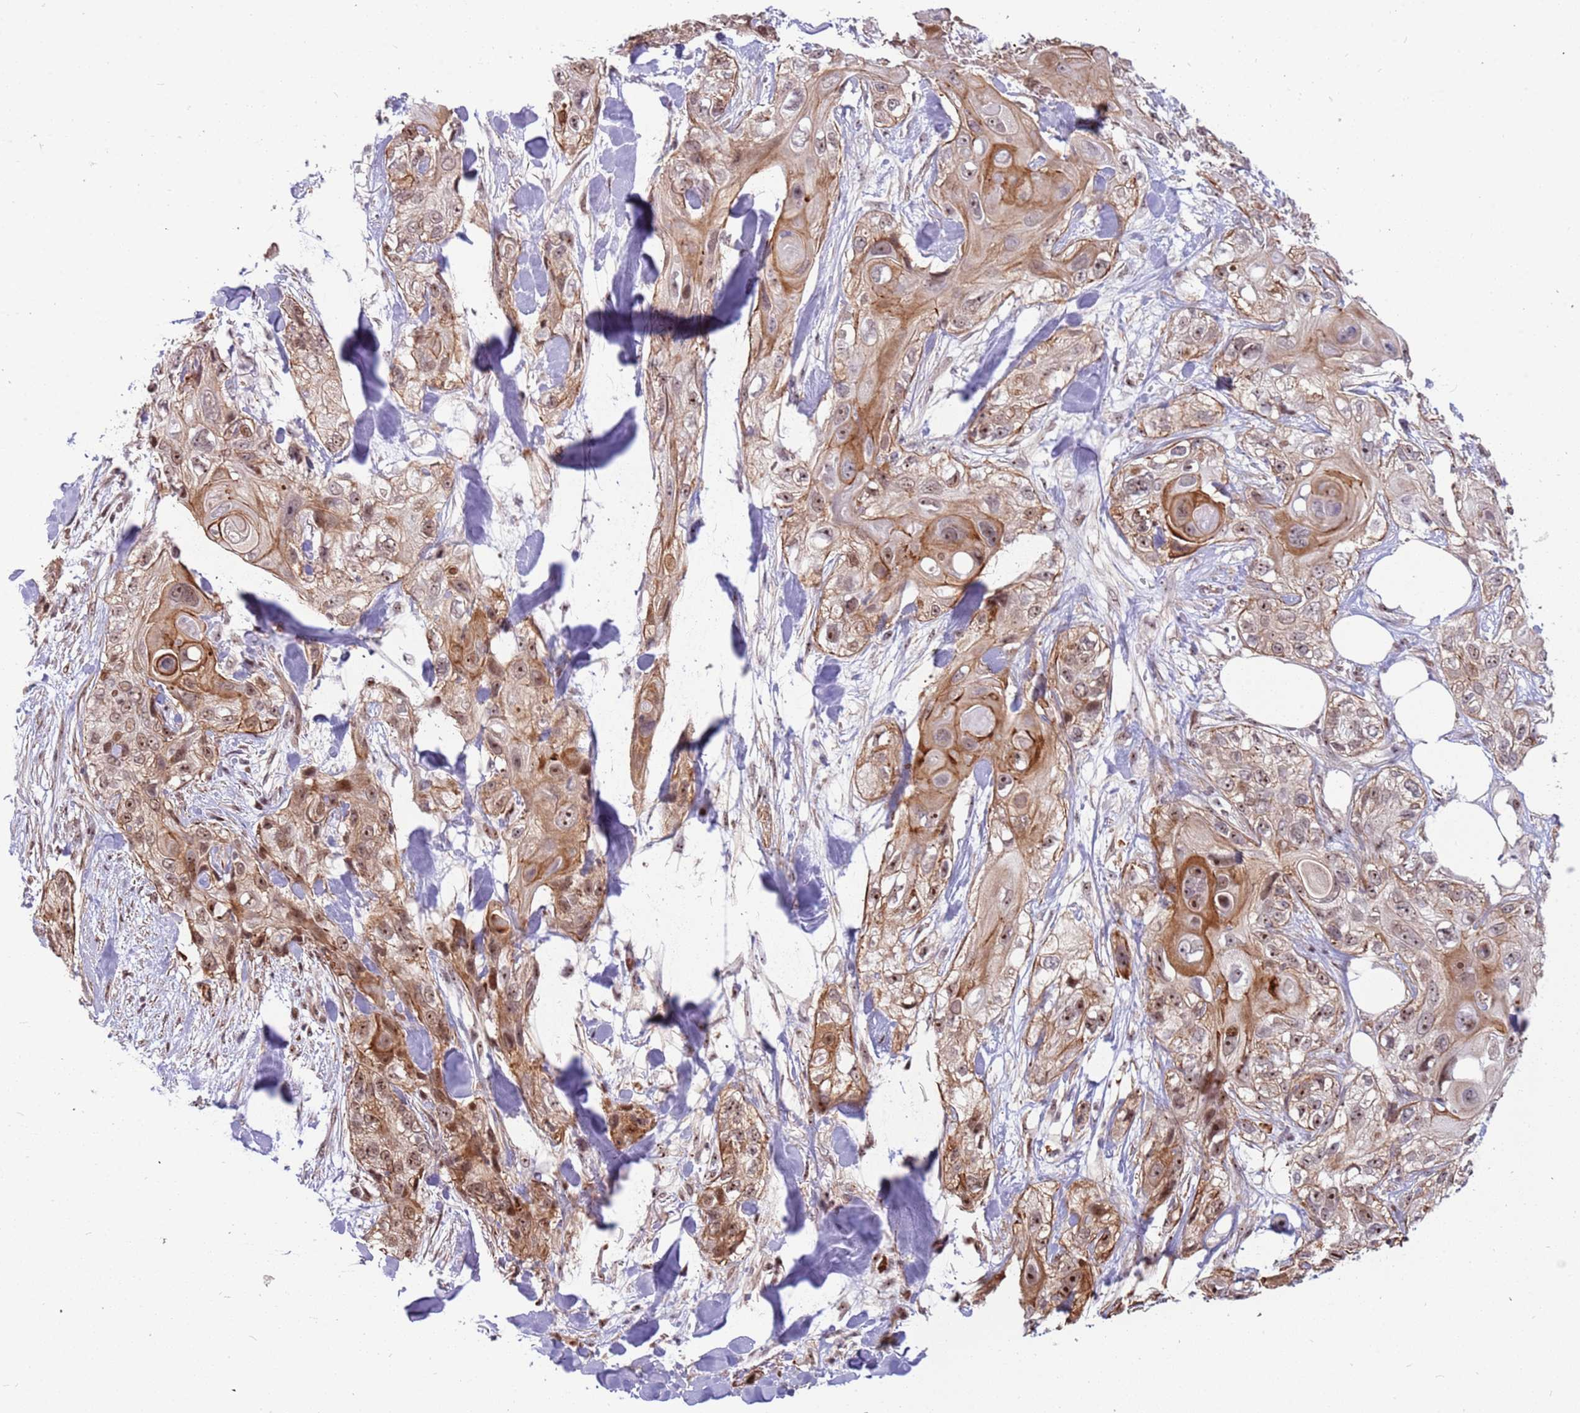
{"staining": {"intensity": "moderate", "quantity": ">75%", "location": "cytoplasmic/membranous,nuclear"}, "tissue": "skin cancer", "cell_type": "Tumor cells", "image_type": "cancer", "snomed": [{"axis": "morphology", "description": "Normal tissue, NOS"}, {"axis": "morphology", "description": "Squamous cell carcinoma, NOS"}, {"axis": "topography", "description": "Skin"}], "caption": "A medium amount of moderate cytoplasmic/membranous and nuclear positivity is appreciated in approximately >75% of tumor cells in skin cancer (squamous cell carcinoma) tissue. Nuclei are stained in blue.", "gene": "LRMDA", "patient": {"sex": "male", "age": 72}}